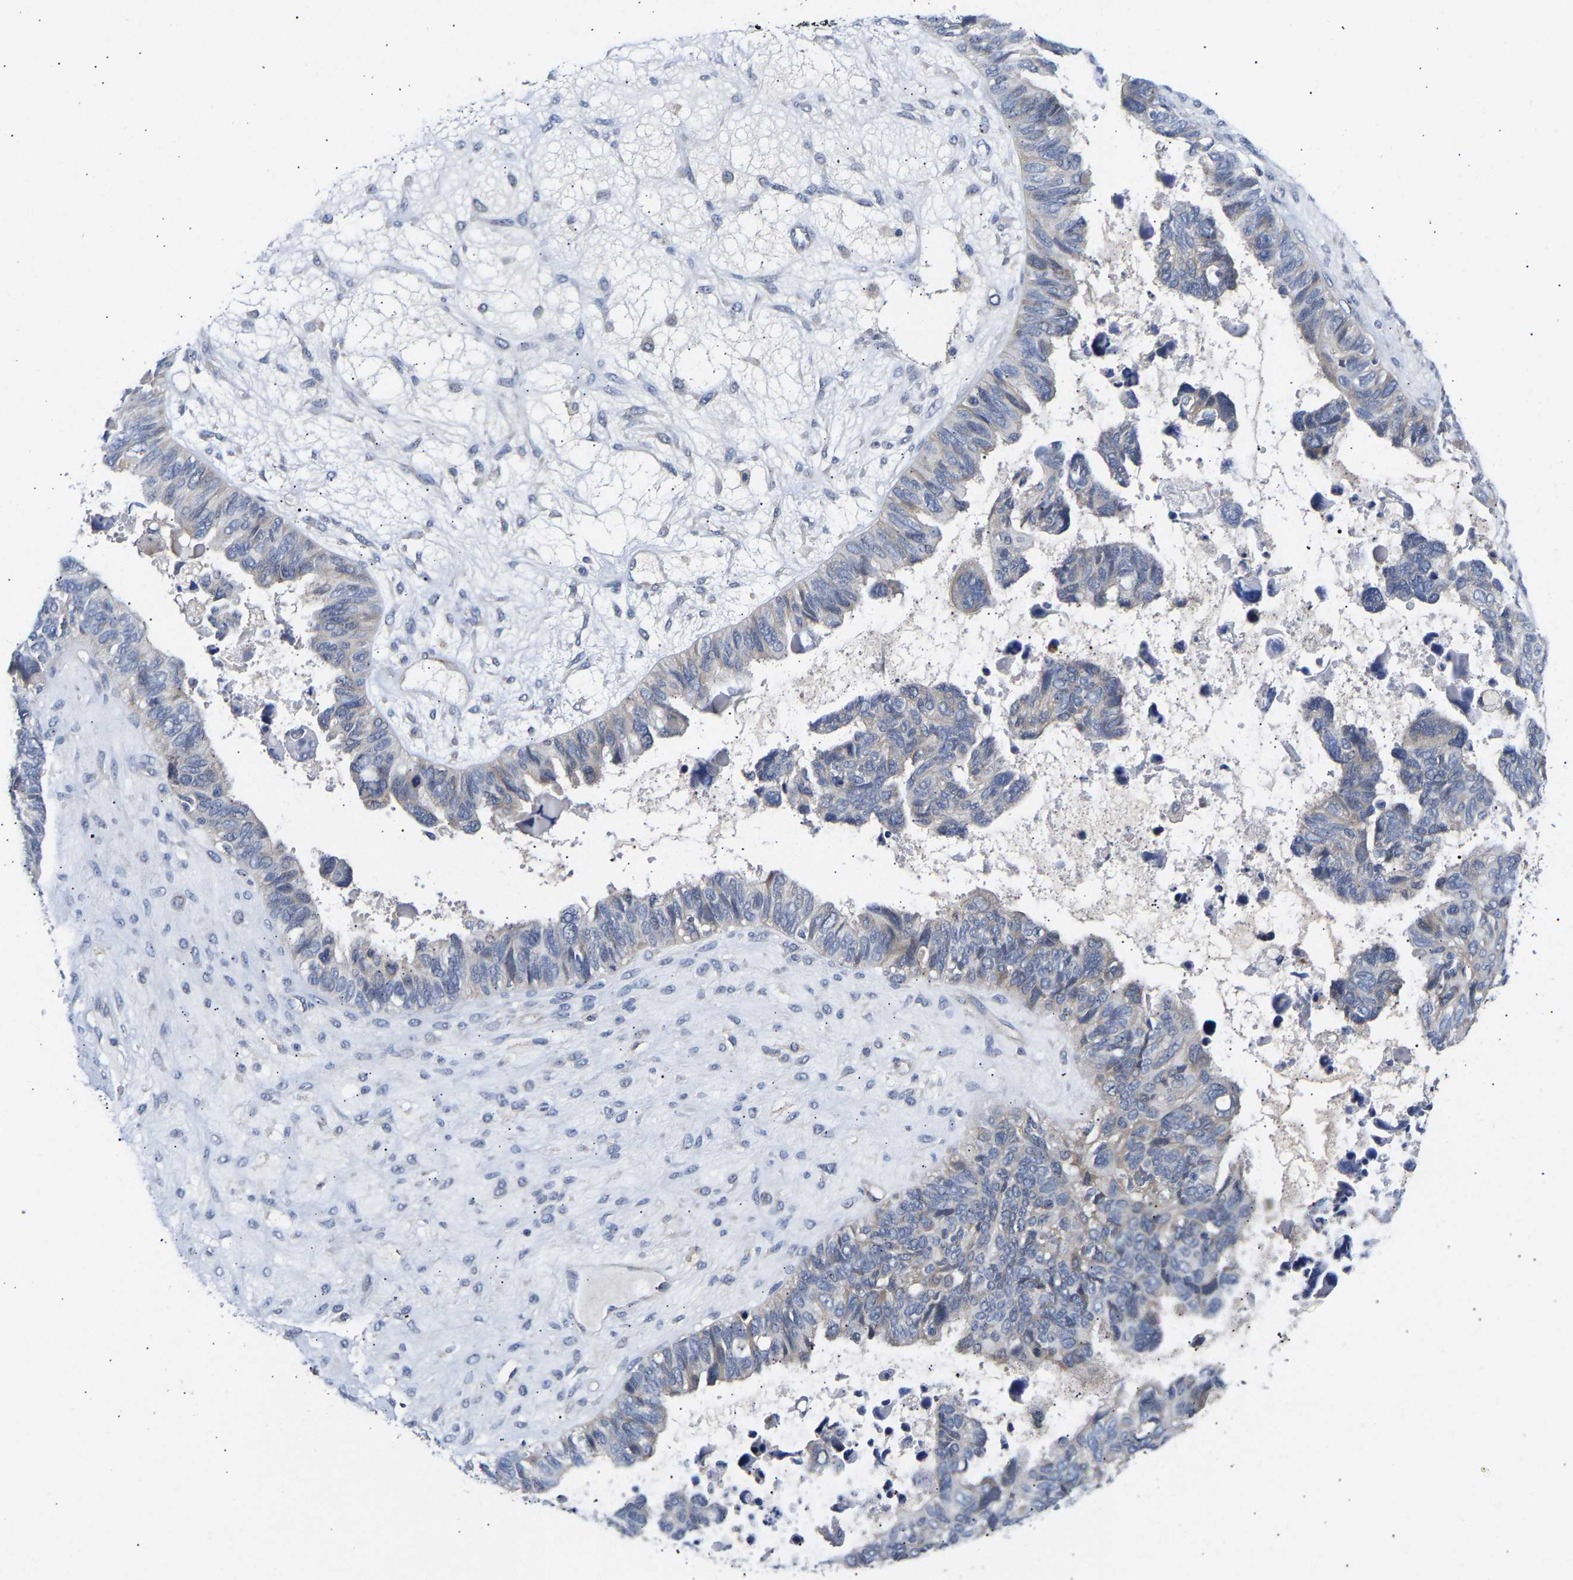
{"staining": {"intensity": "negative", "quantity": "none", "location": "none"}, "tissue": "ovarian cancer", "cell_type": "Tumor cells", "image_type": "cancer", "snomed": [{"axis": "morphology", "description": "Cystadenocarcinoma, serous, NOS"}, {"axis": "topography", "description": "Ovary"}], "caption": "The image demonstrates no staining of tumor cells in ovarian cancer (serous cystadenocarcinoma).", "gene": "KASH5", "patient": {"sex": "female", "age": 79}}